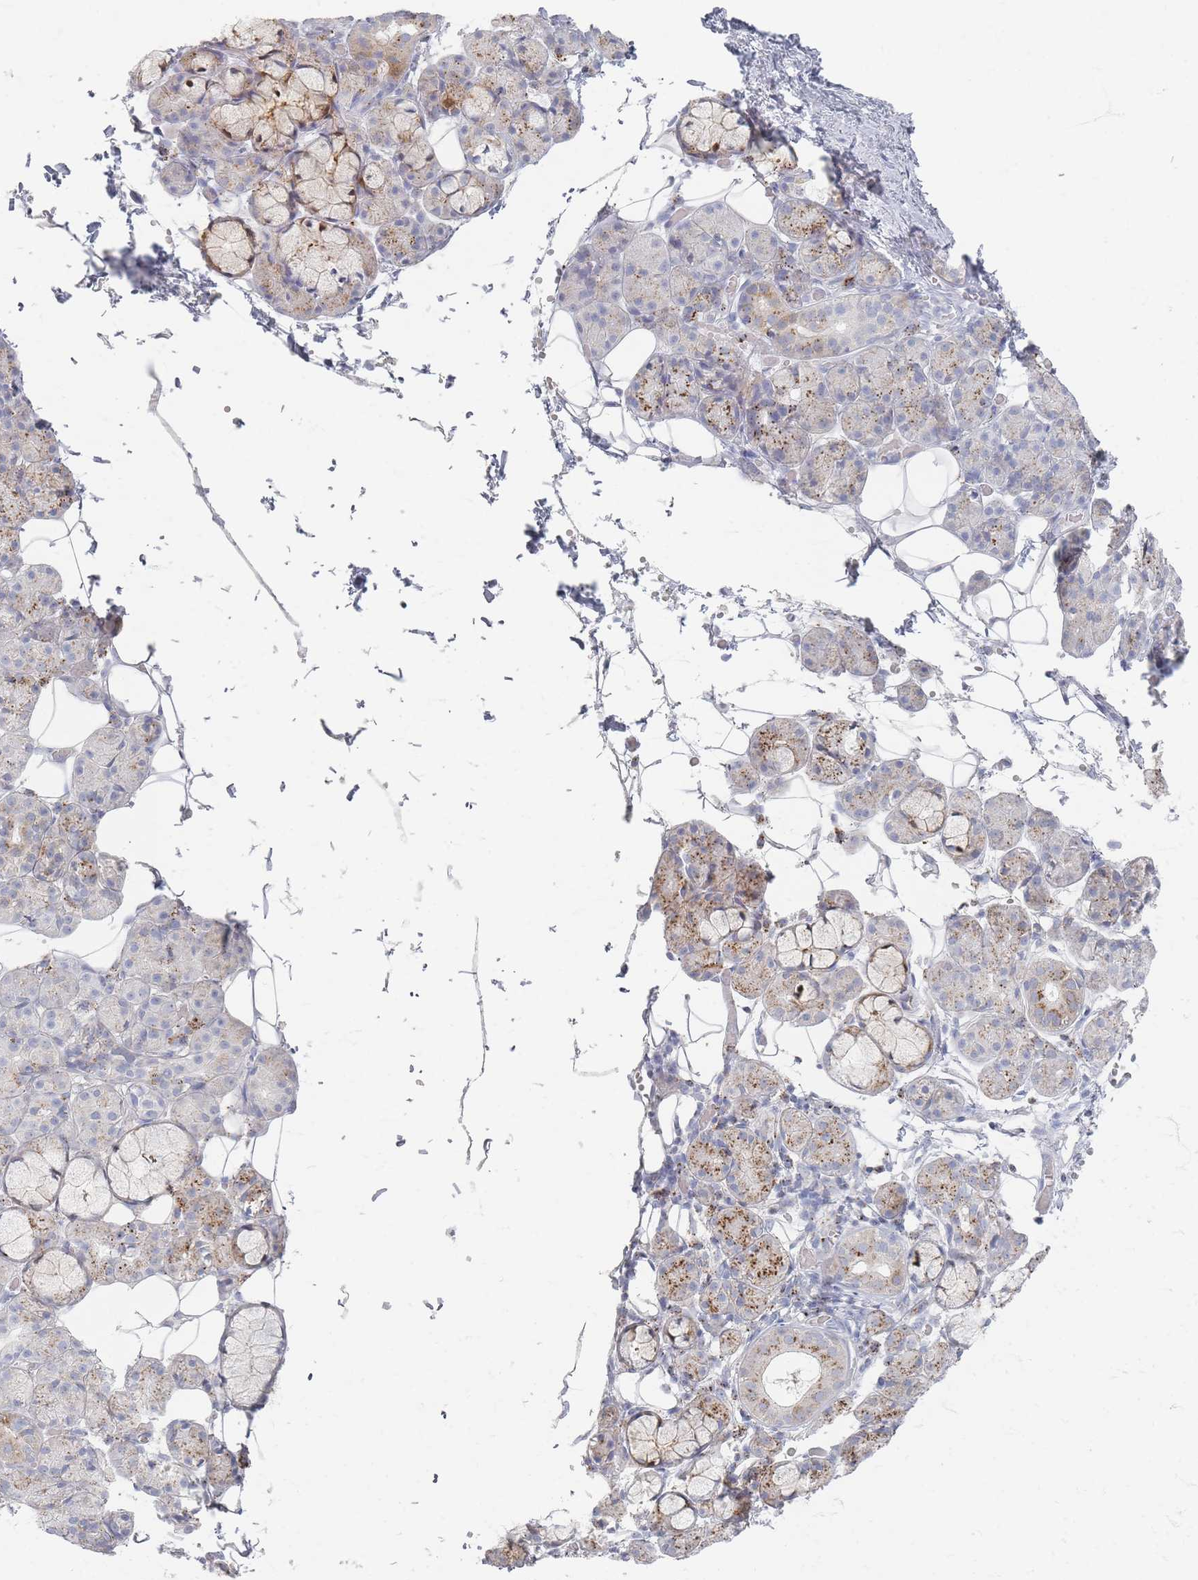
{"staining": {"intensity": "moderate", "quantity": "<25%", "location": "cytoplasmic/membranous"}, "tissue": "salivary gland", "cell_type": "Glandular cells", "image_type": "normal", "snomed": [{"axis": "morphology", "description": "Normal tissue, NOS"}, {"axis": "topography", "description": "Salivary gland"}], "caption": "IHC micrograph of benign salivary gland: salivary gland stained using immunohistochemistry (IHC) displays low levels of moderate protein expression localized specifically in the cytoplasmic/membranous of glandular cells, appearing as a cytoplasmic/membranous brown color.", "gene": "ENSG00000251357", "patient": {"sex": "male", "age": 63}}